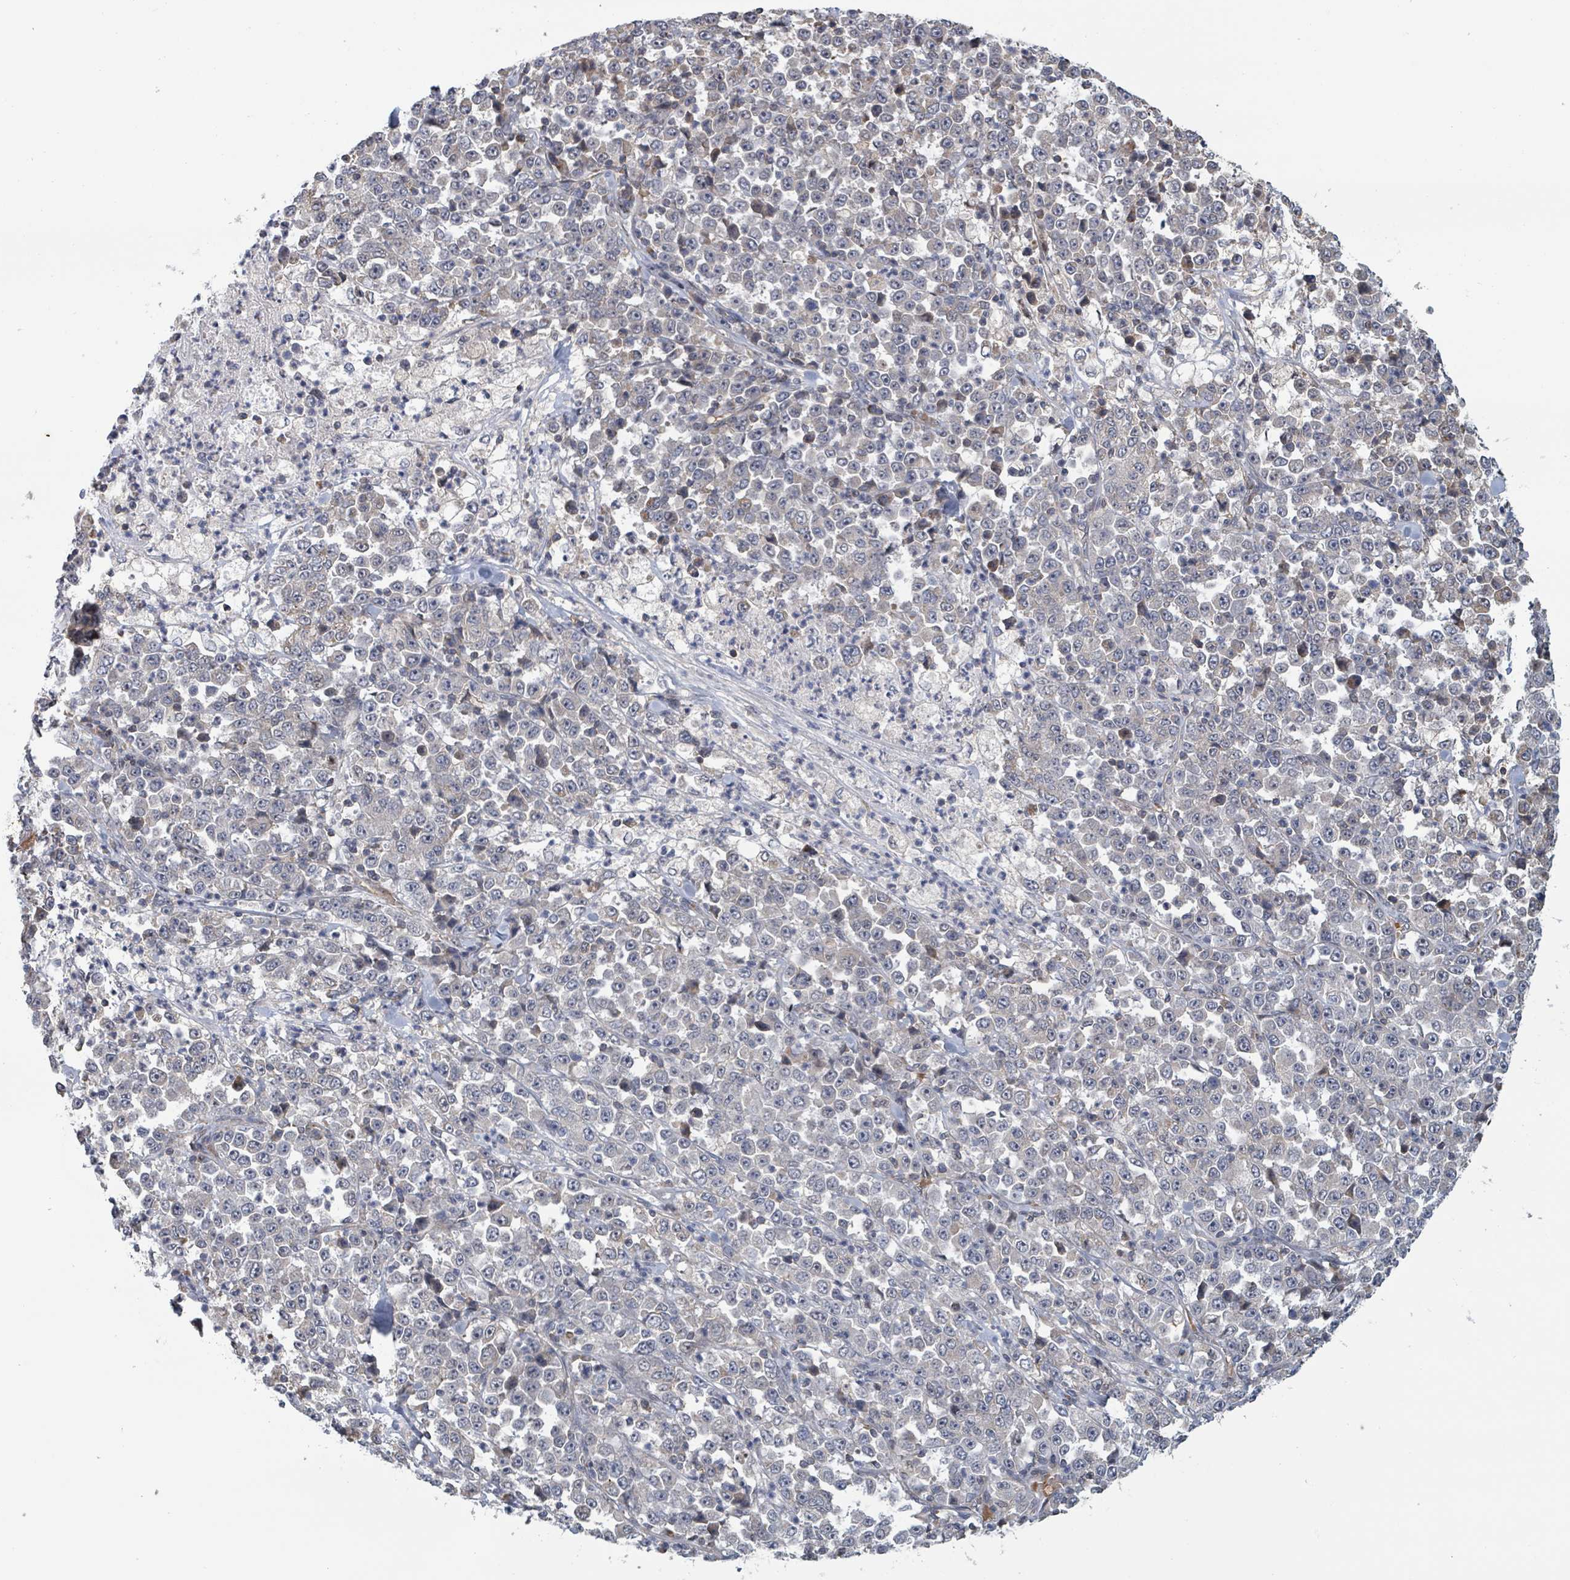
{"staining": {"intensity": "negative", "quantity": "none", "location": "none"}, "tissue": "stomach cancer", "cell_type": "Tumor cells", "image_type": "cancer", "snomed": [{"axis": "morphology", "description": "Normal tissue, NOS"}, {"axis": "morphology", "description": "Adenocarcinoma, NOS"}, {"axis": "topography", "description": "Stomach, upper"}, {"axis": "topography", "description": "Stomach"}], "caption": "DAB (3,3'-diaminobenzidine) immunohistochemical staining of adenocarcinoma (stomach) exhibits no significant positivity in tumor cells.", "gene": "HIVEP1", "patient": {"sex": "male", "age": 59}}